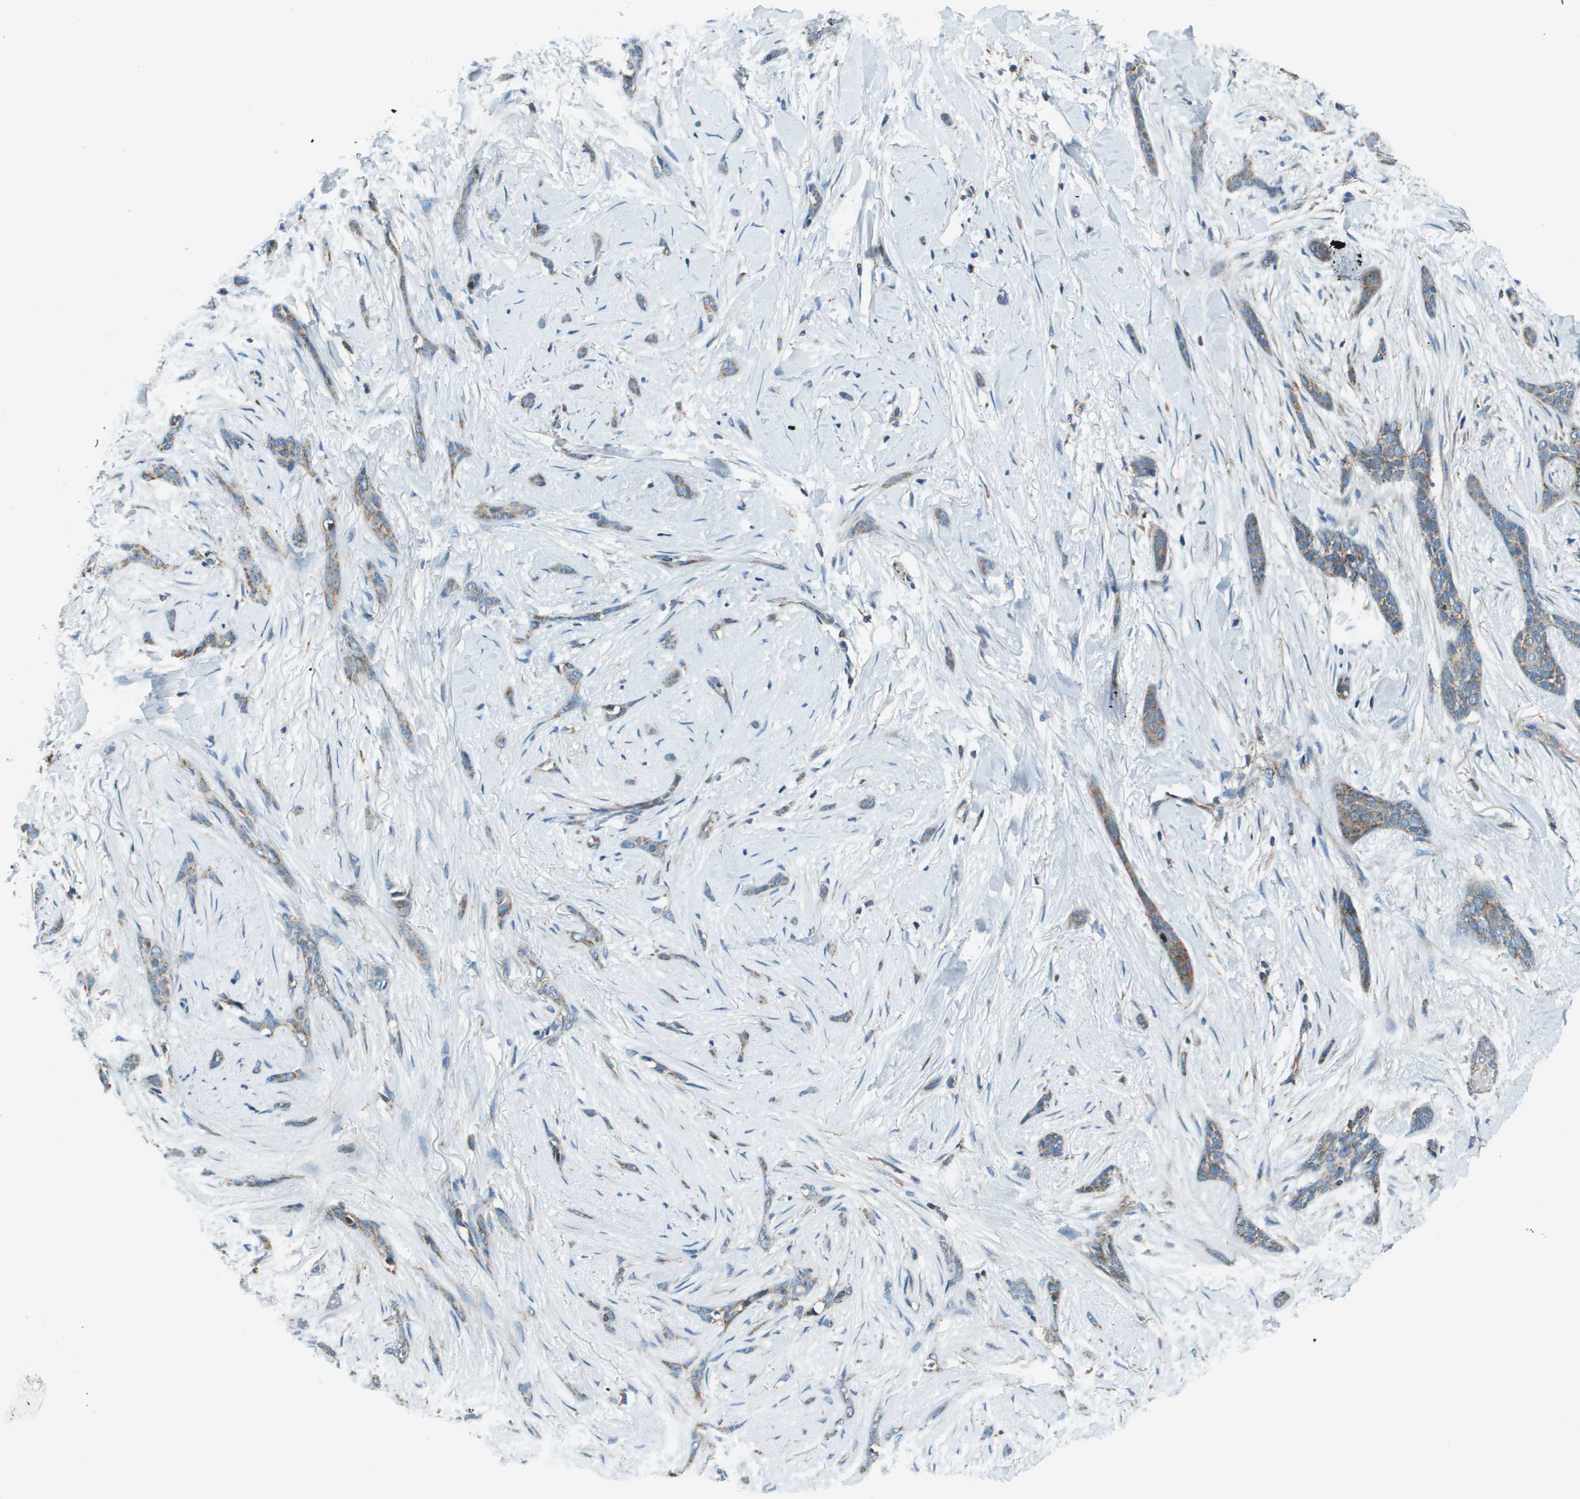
{"staining": {"intensity": "weak", "quantity": "25%-75%", "location": "cytoplasmic/membranous"}, "tissue": "skin cancer", "cell_type": "Tumor cells", "image_type": "cancer", "snomed": [{"axis": "morphology", "description": "Basal cell carcinoma"}, {"axis": "morphology", "description": "Adnexal tumor, benign"}, {"axis": "topography", "description": "Skin"}], "caption": "High-magnification brightfield microscopy of skin cancer stained with DAB (brown) and counterstained with hematoxylin (blue). tumor cells exhibit weak cytoplasmic/membranous staining is appreciated in approximately25%-75% of cells.", "gene": "TMEM51", "patient": {"sex": "female", "age": 42}}